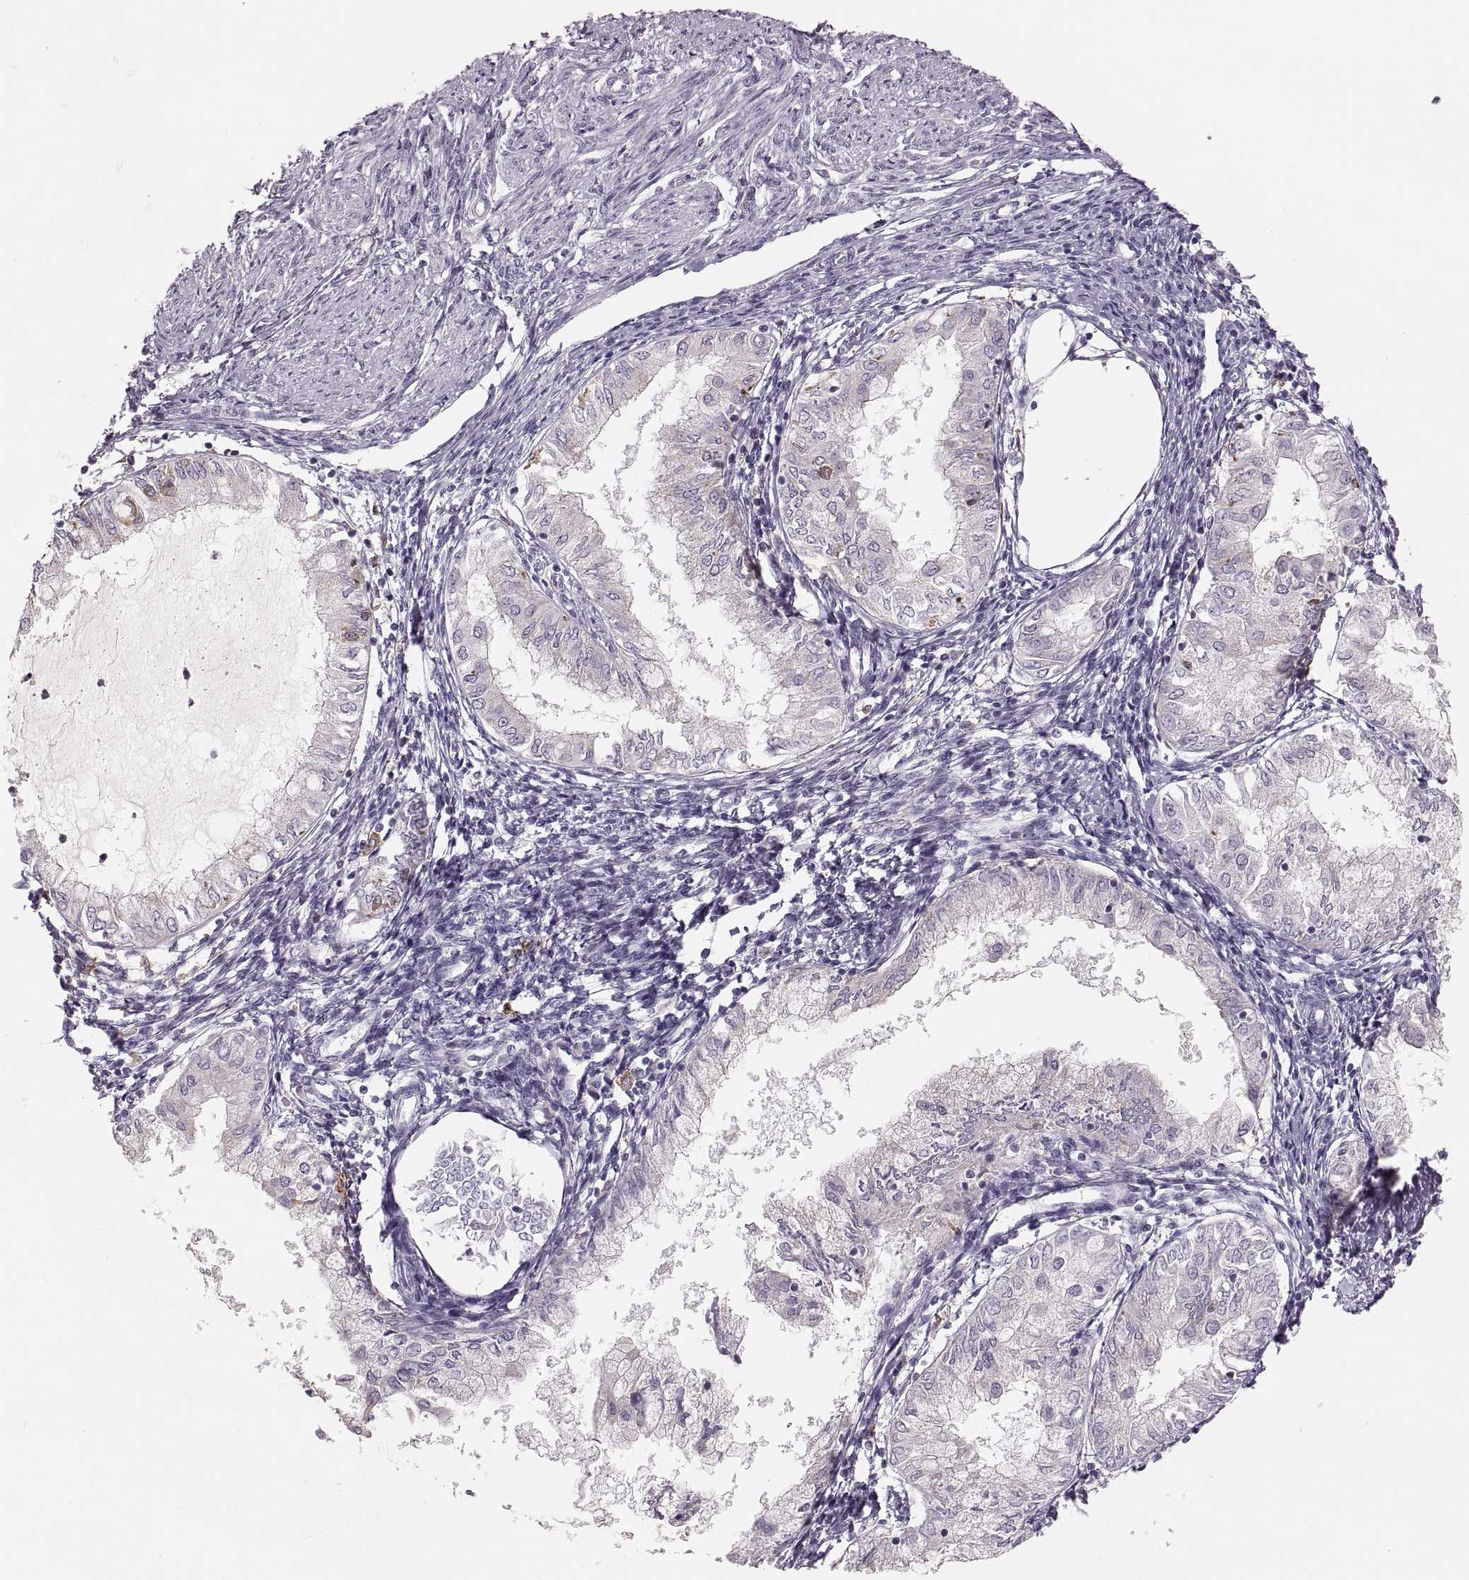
{"staining": {"intensity": "negative", "quantity": "none", "location": "none"}, "tissue": "endometrial cancer", "cell_type": "Tumor cells", "image_type": "cancer", "snomed": [{"axis": "morphology", "description": "Adenocarcinoma, NOS"}, {"axis": "topography", "description": "Endometrium"}], "caption": "Histopathology image shows no protein expression in tumor cells of endometrial adenocarcinoma tissue.", "gene": "RUNDC3A", "patient": {"sex": "female", "age": 68}}